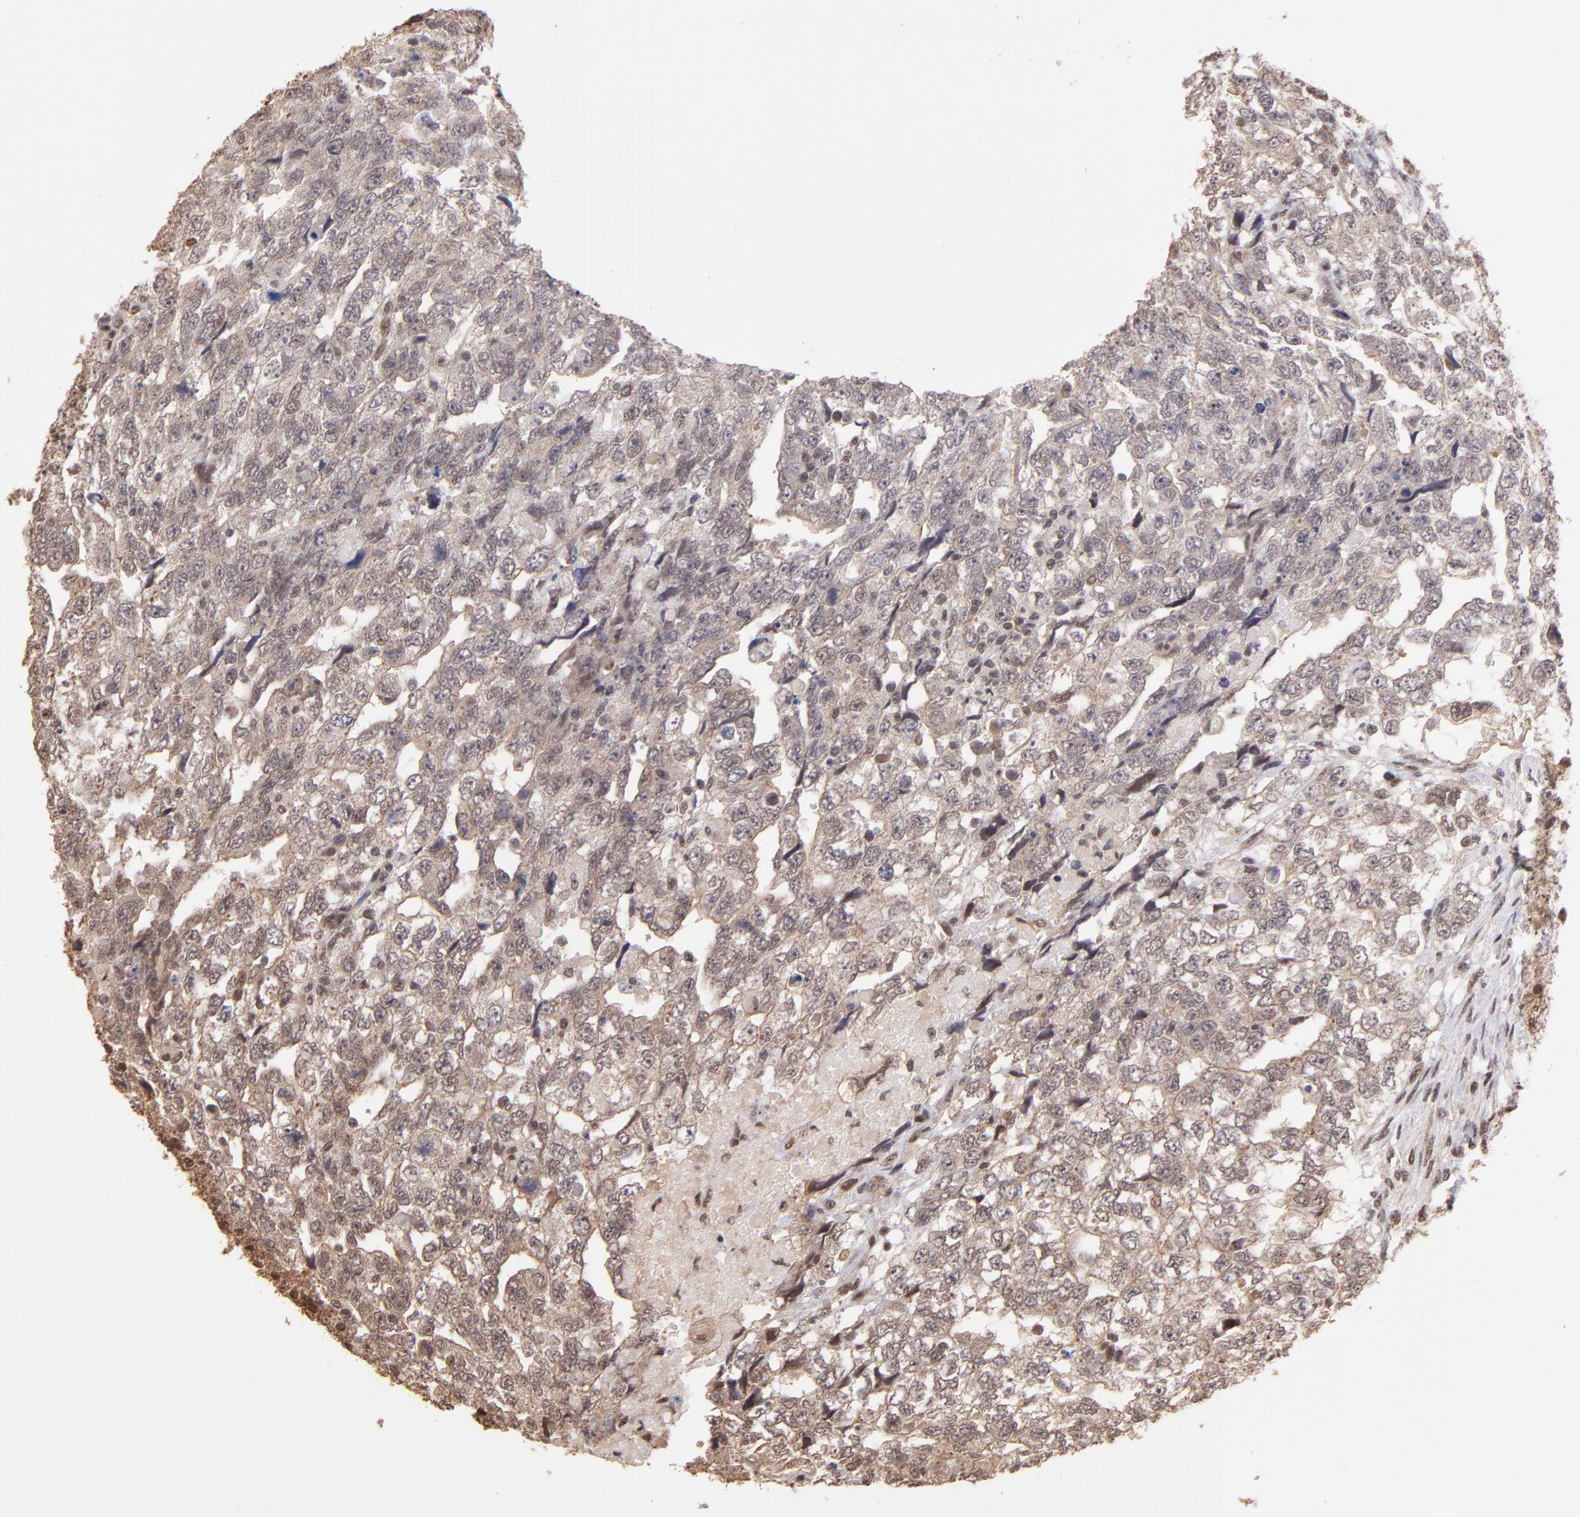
{"staining": {"intensity": "weak", "quantity": "<25%", "location": "cytoplasmic/membranous"}, "tissue": "testis cancer", "cell_type": "Tumor cells", "image_type": "cancer", "snomed": [{"axis": "morphology", "description": "Carcinoma, Embryonal, NOS"}, {"axis": "topography", "description": "Testis"}], "caption": "The immunohistochemistry (IHC) photomicrograph has no significant expression in tumor cells of embryonal carcinoma (testis) tissue.", "gene": "TERF2", "patient": {"sex": "male", "age": 36}}